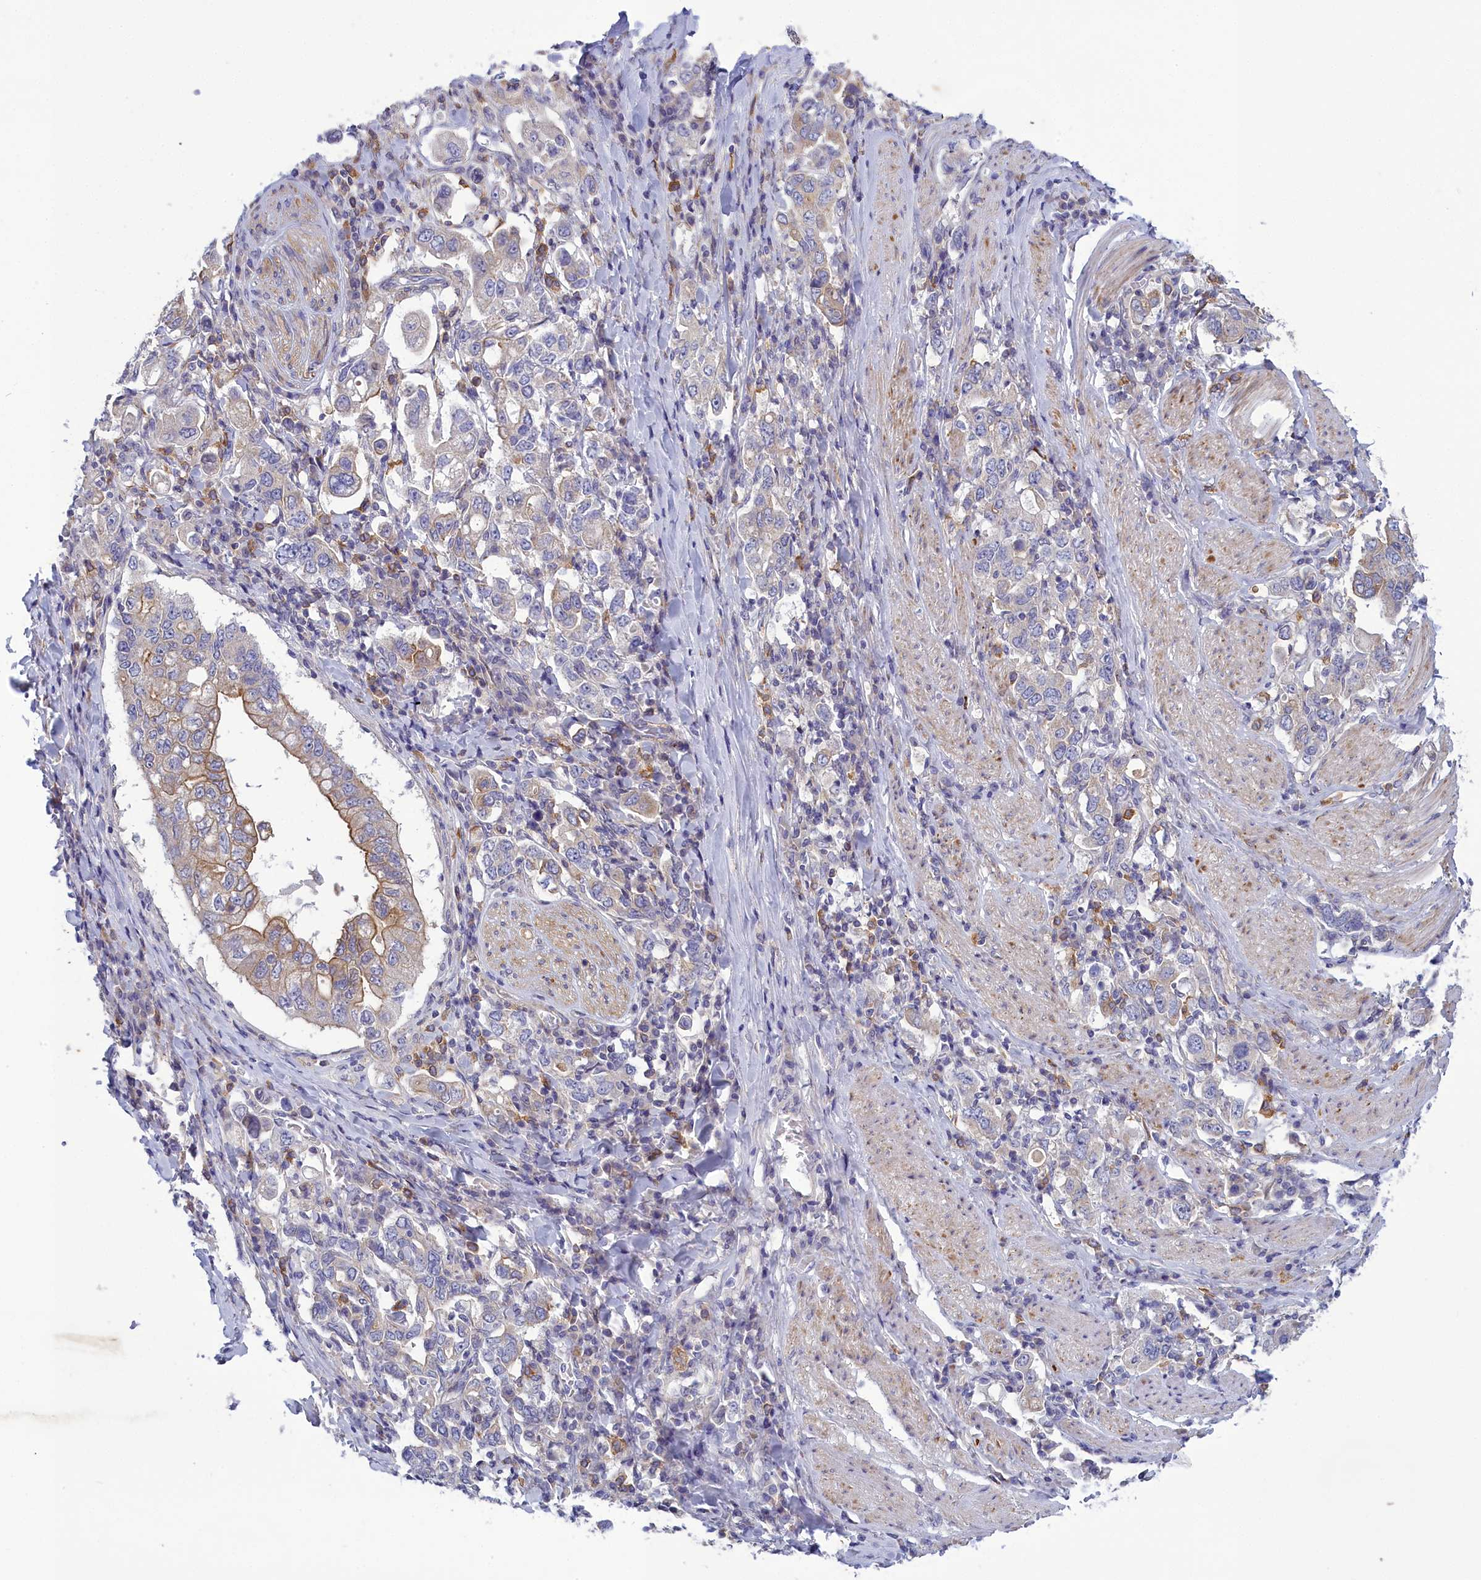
{"staining": {"intensity": "moderate", "quantity": "<25%", "location": "cytoplasmic/membranous"}, "tissue": "stomach cancer", "cell_type": "Tumor cells", "image_type": "cancer", "snomed": [{"axis": "morphology", "description": "Adenocarcinoma, NOS"}, {"axis": "topography", "description": "Stomach, upper"}], "caption": "DAB immunohistochemical staining of human adenocarcinoma (stomach) shows moderate cytoplasmic/membranous protein expression in approximately <25% of tumor cells.", "gene": "CORO2A", "patient": {"sex": "male", "age": 62}}